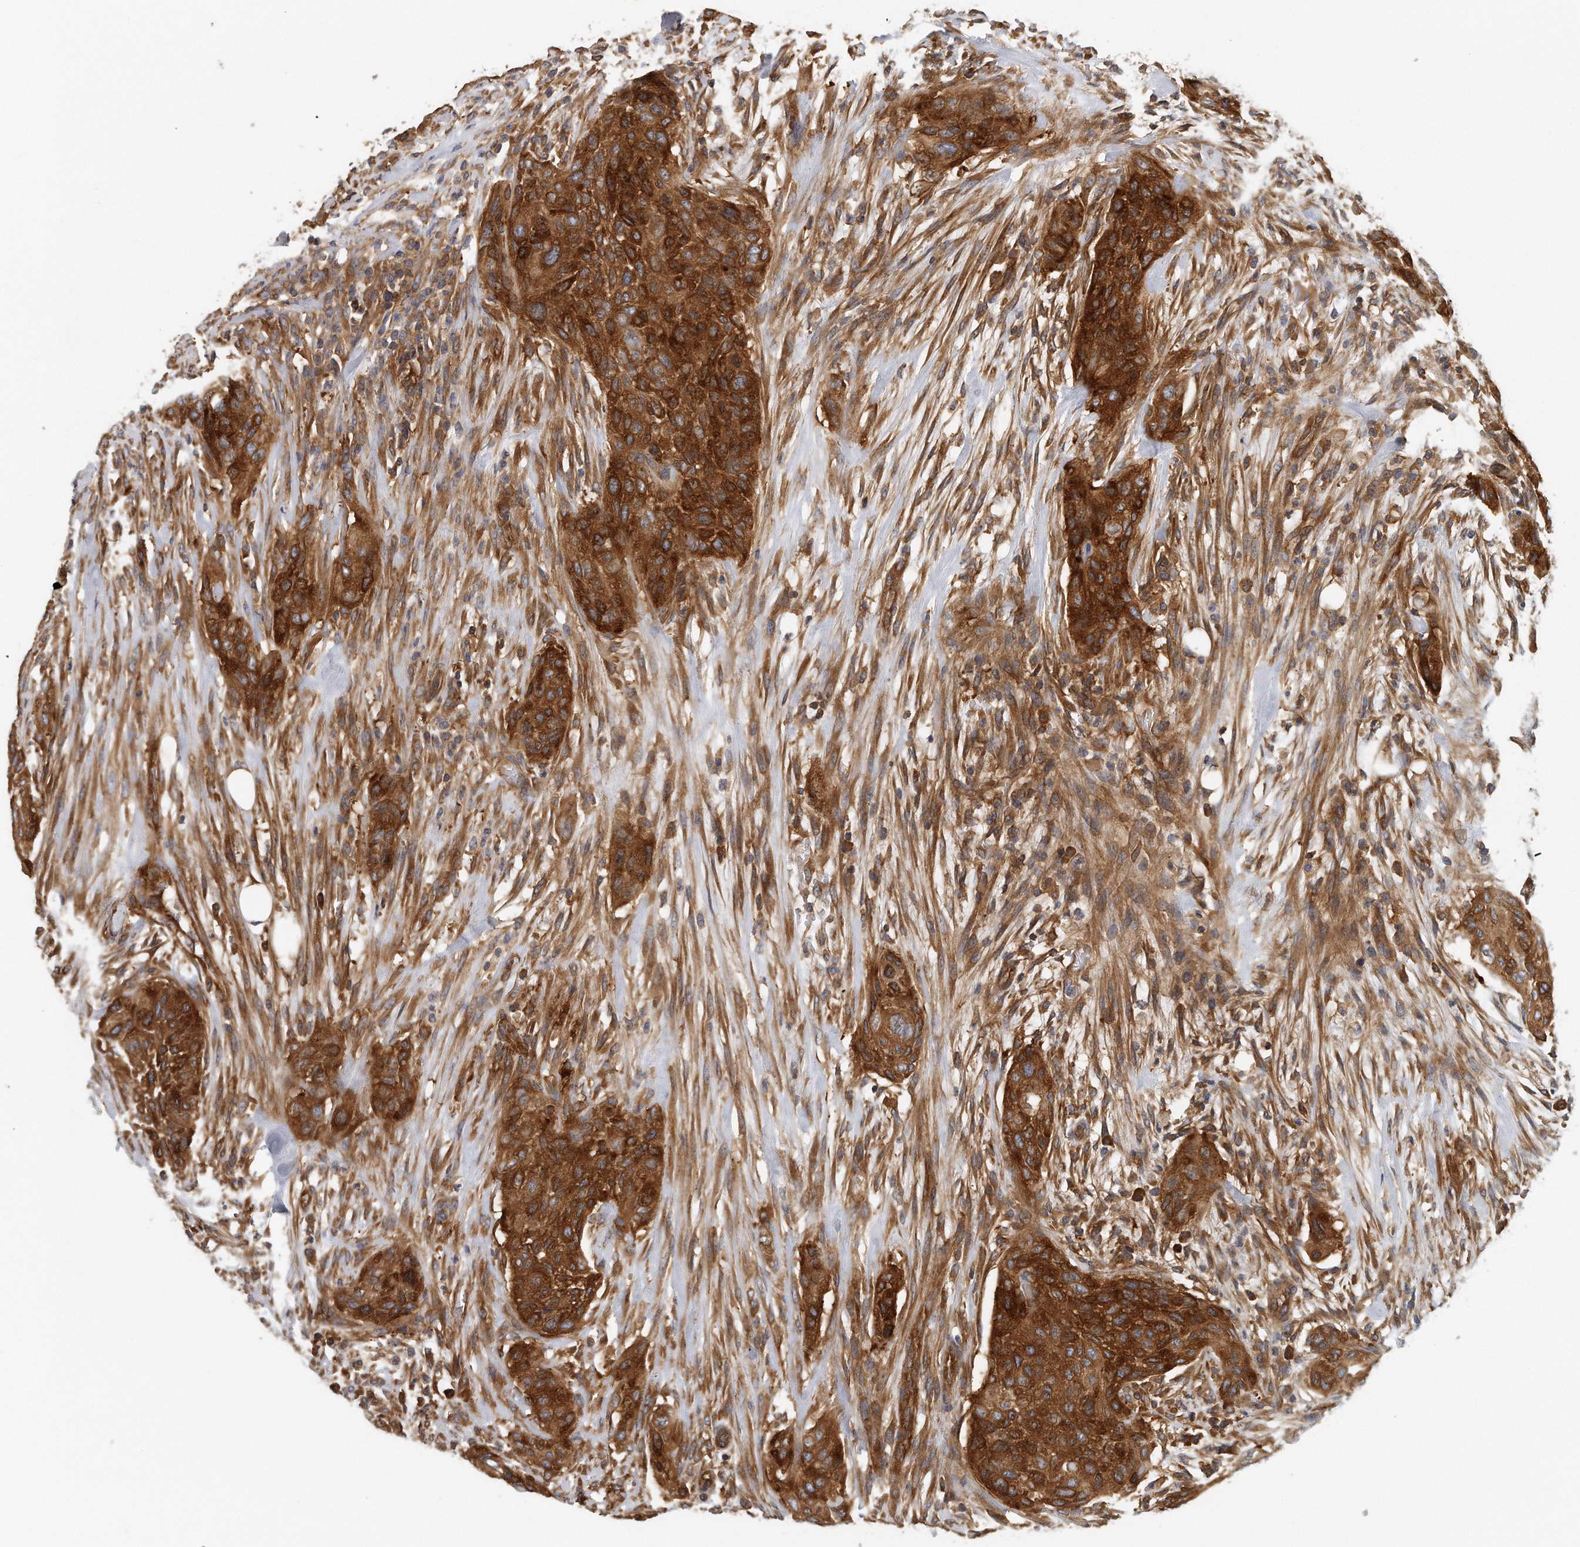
{"staining": {"intensity": "strong", "quantity": ">75%", "location": "cytoplasmic/membranous"}, "tissue": "urothelial cancer", "cell_type": "Tumor cells", "image_type": "cancer", "snomed": [{"axis": "morphology", "description": "Urothelial carcinoma, High grade"}, {"axis": "topography", "description": "Urinary bladder"}], "caption": "Tumor cells exhibit high levels of strong cytoplasmic/membranous expression in approximately >75% of cells in human high-grade urothelial carcinoma.", "gene": "EIF3I", "patient": {"sex": "male", "age": 35}}